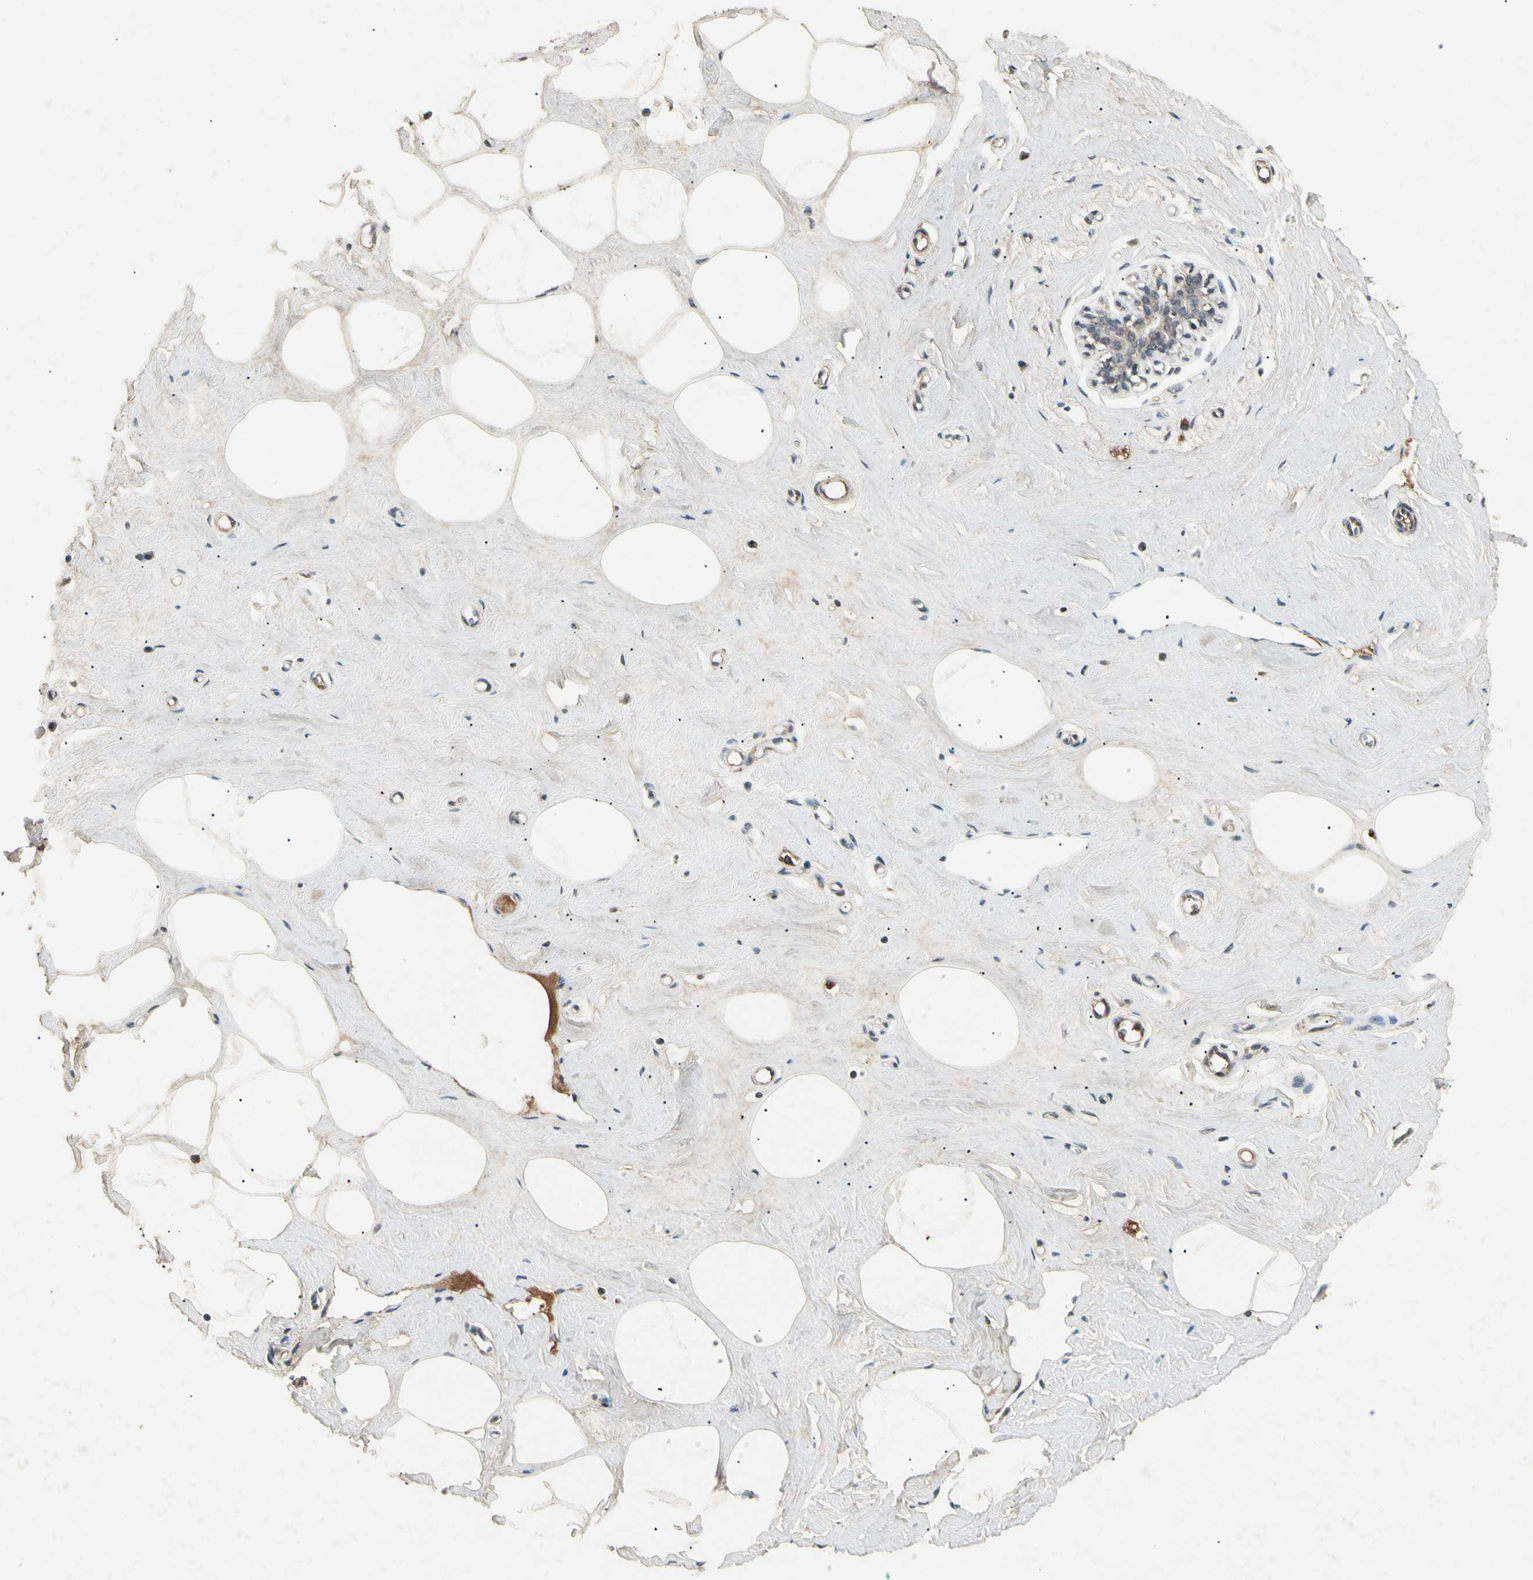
{"staining": {"intensity": "negative", "quantity": "none", "location": "none"}, "tissue": "breast", "cell_type": "Adipocytes", "image_type": "normal", "snomed": [{"axis": "morphology", "description": "Normal tissue, NOS"}, {"axis": "topography", "description": "Breast"}], "caption": "This is a micrograph of immunohistochemistry staining of normal breast, which shows no expression in adipocytes.", "gene": "CP", "patient": {"sex": "female", "age": 45}}